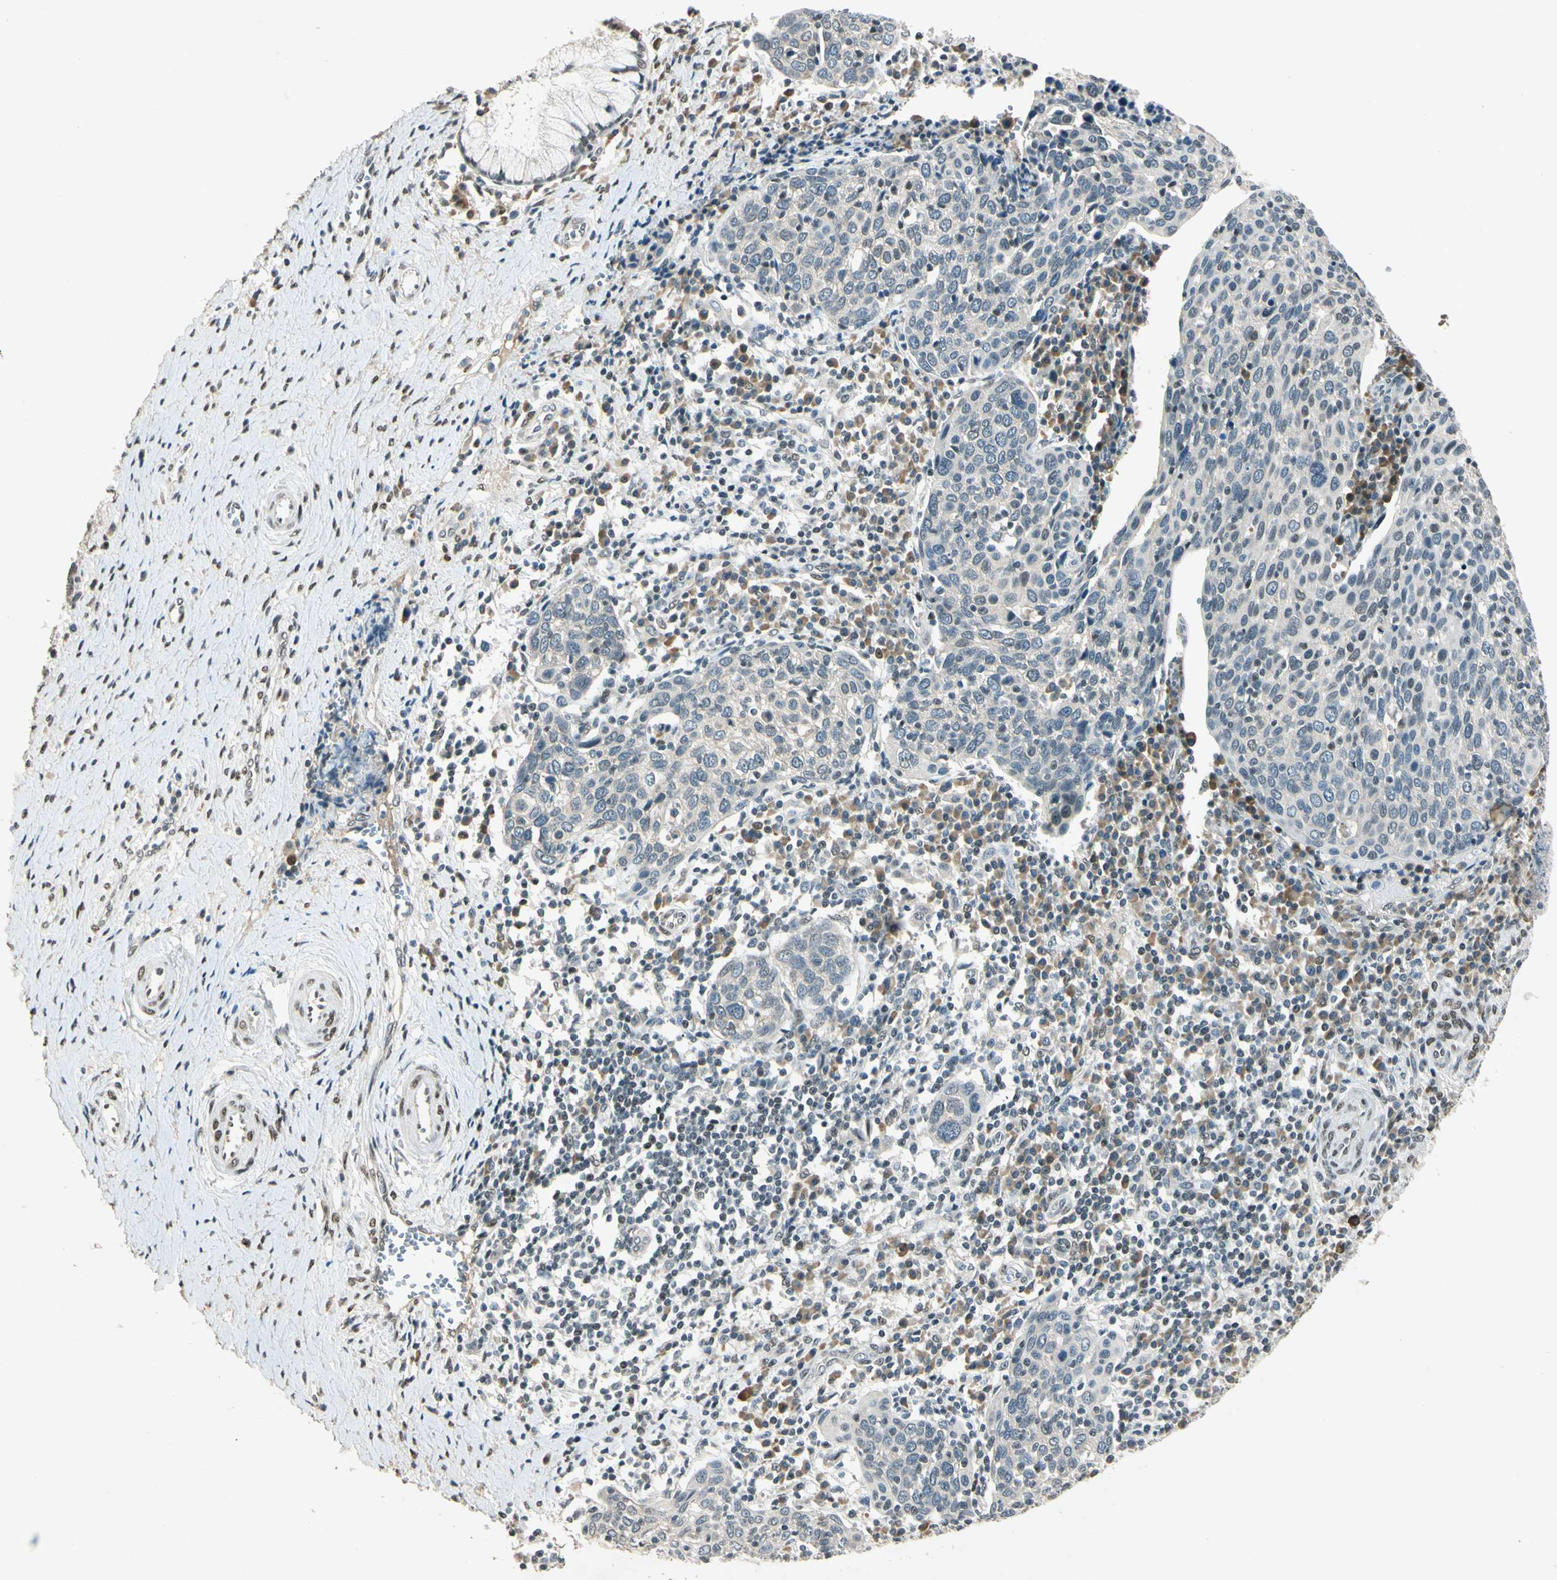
{"staining": {"intensity": "weak", "quantity": "<25%", "location": "cytoplasmic/membranous"}, "tissue": "cervical cancer", "cell_type": "Tumor cells", "image_type": "cancer", "snomed": [{"axis": "morphology", "description": "Squamous cell carcinoma, NOS"}, {"axis": "topography", "description": "Cervix"}], "caption": "This is a histopathology image of immunohistochemistry (IHC) staining of cervical cancer, which shows no expression in tumor cells.", "gene": "ZBTB4", "patient": {"sex": "female", "age": 40}}